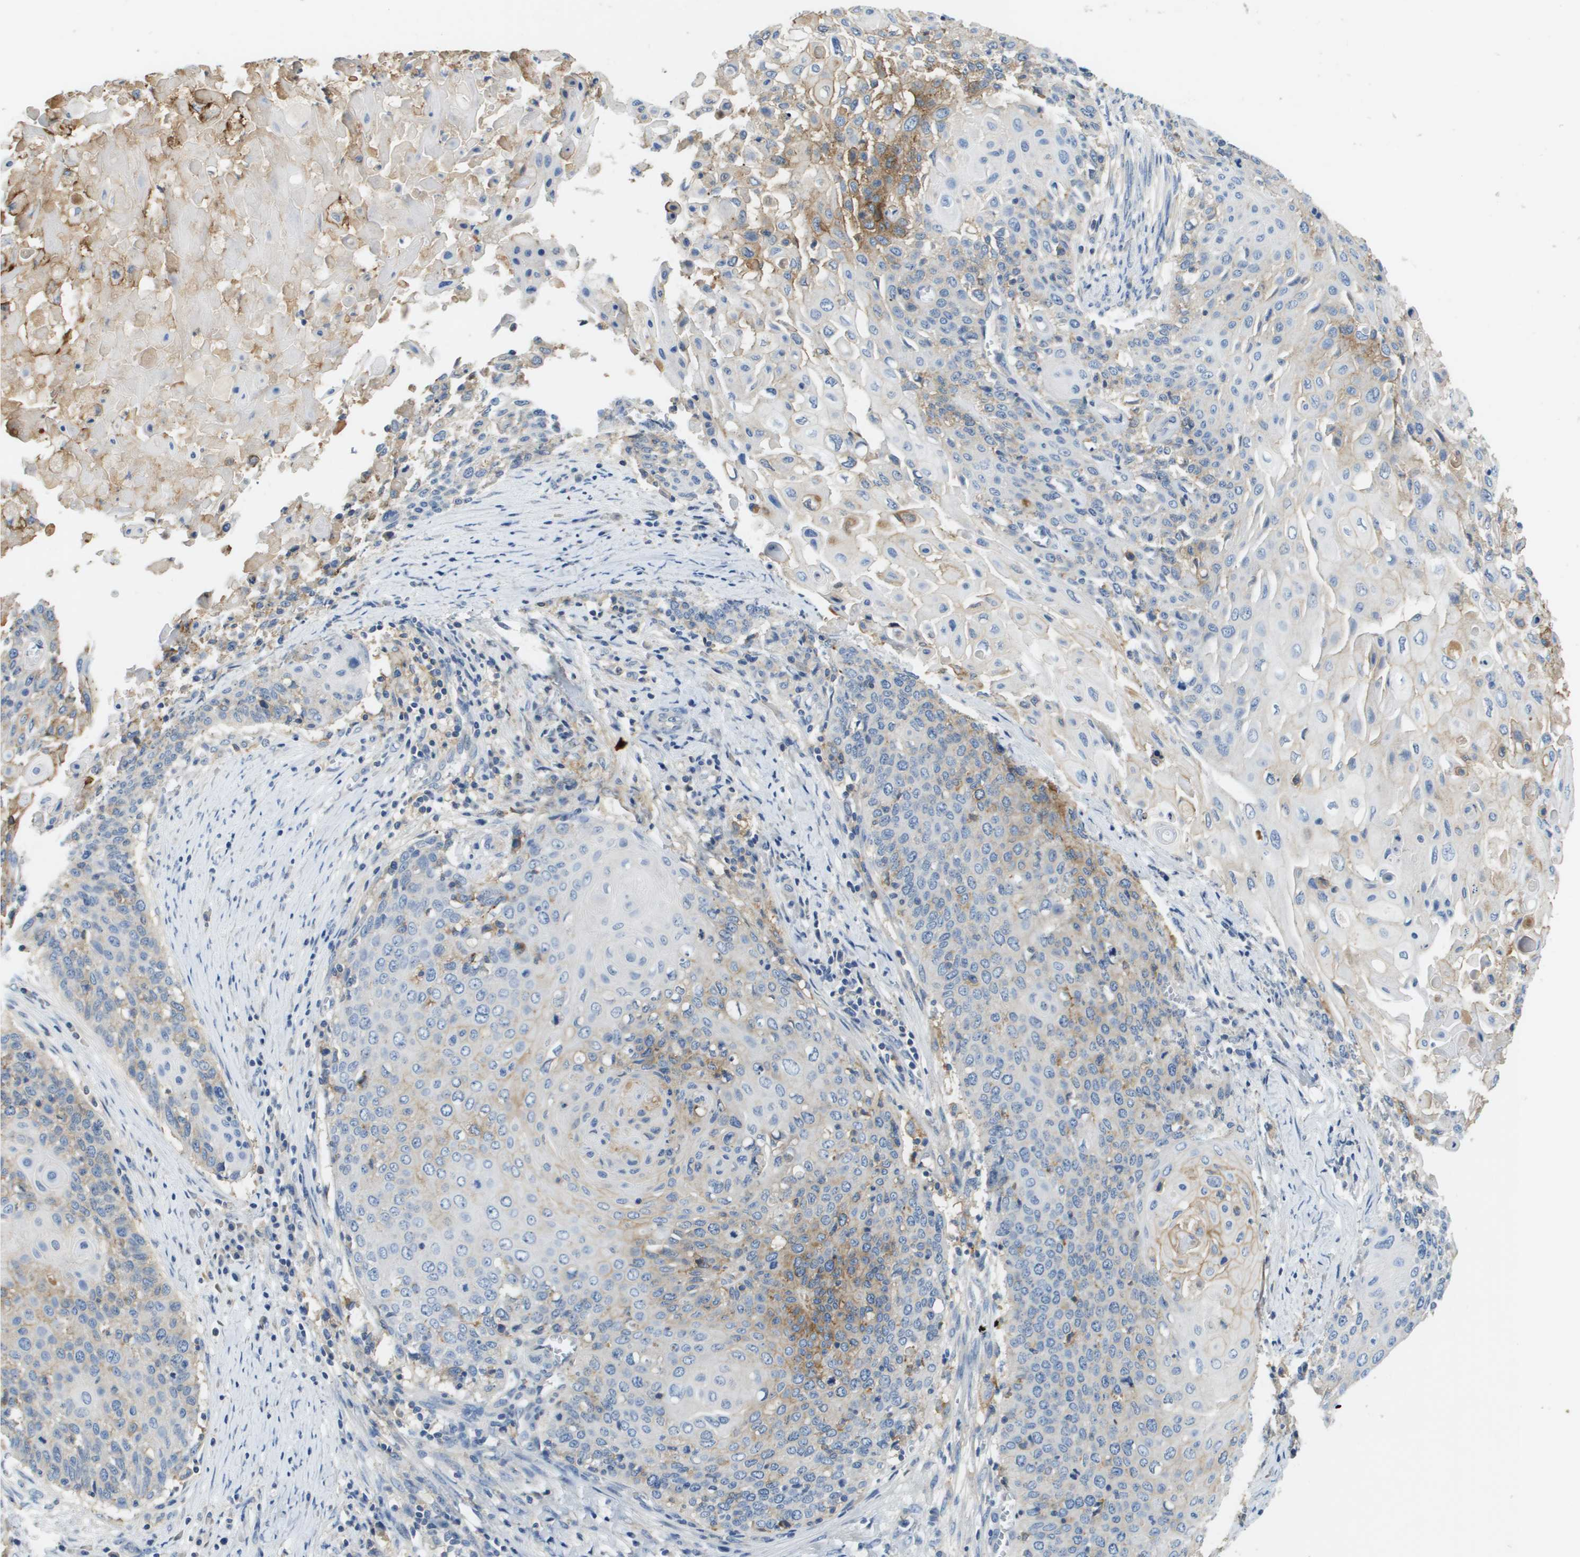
{"staining": {"intensity": "moderate", "quantity": "<25%", "location": "cytoplasmic/membranous"}, "tissue": "cervical cancer", "cell_type": "Tumor cells", "image_type": "cancer", "snomed": [{"axis": "morphology", "description": "Squamous cell carcinoma, NOS"}, {"axis": "topography", "description": "Cervix"}], "caption": "This is a histology image of IHC staining of cervical cancer (squamous cell carcinoma), which shows moderate expression in the cytoplasmic/membranous of tumor cells.", "gene": "SLC16A3", "patient": {"sex": "female", "age": 39}}